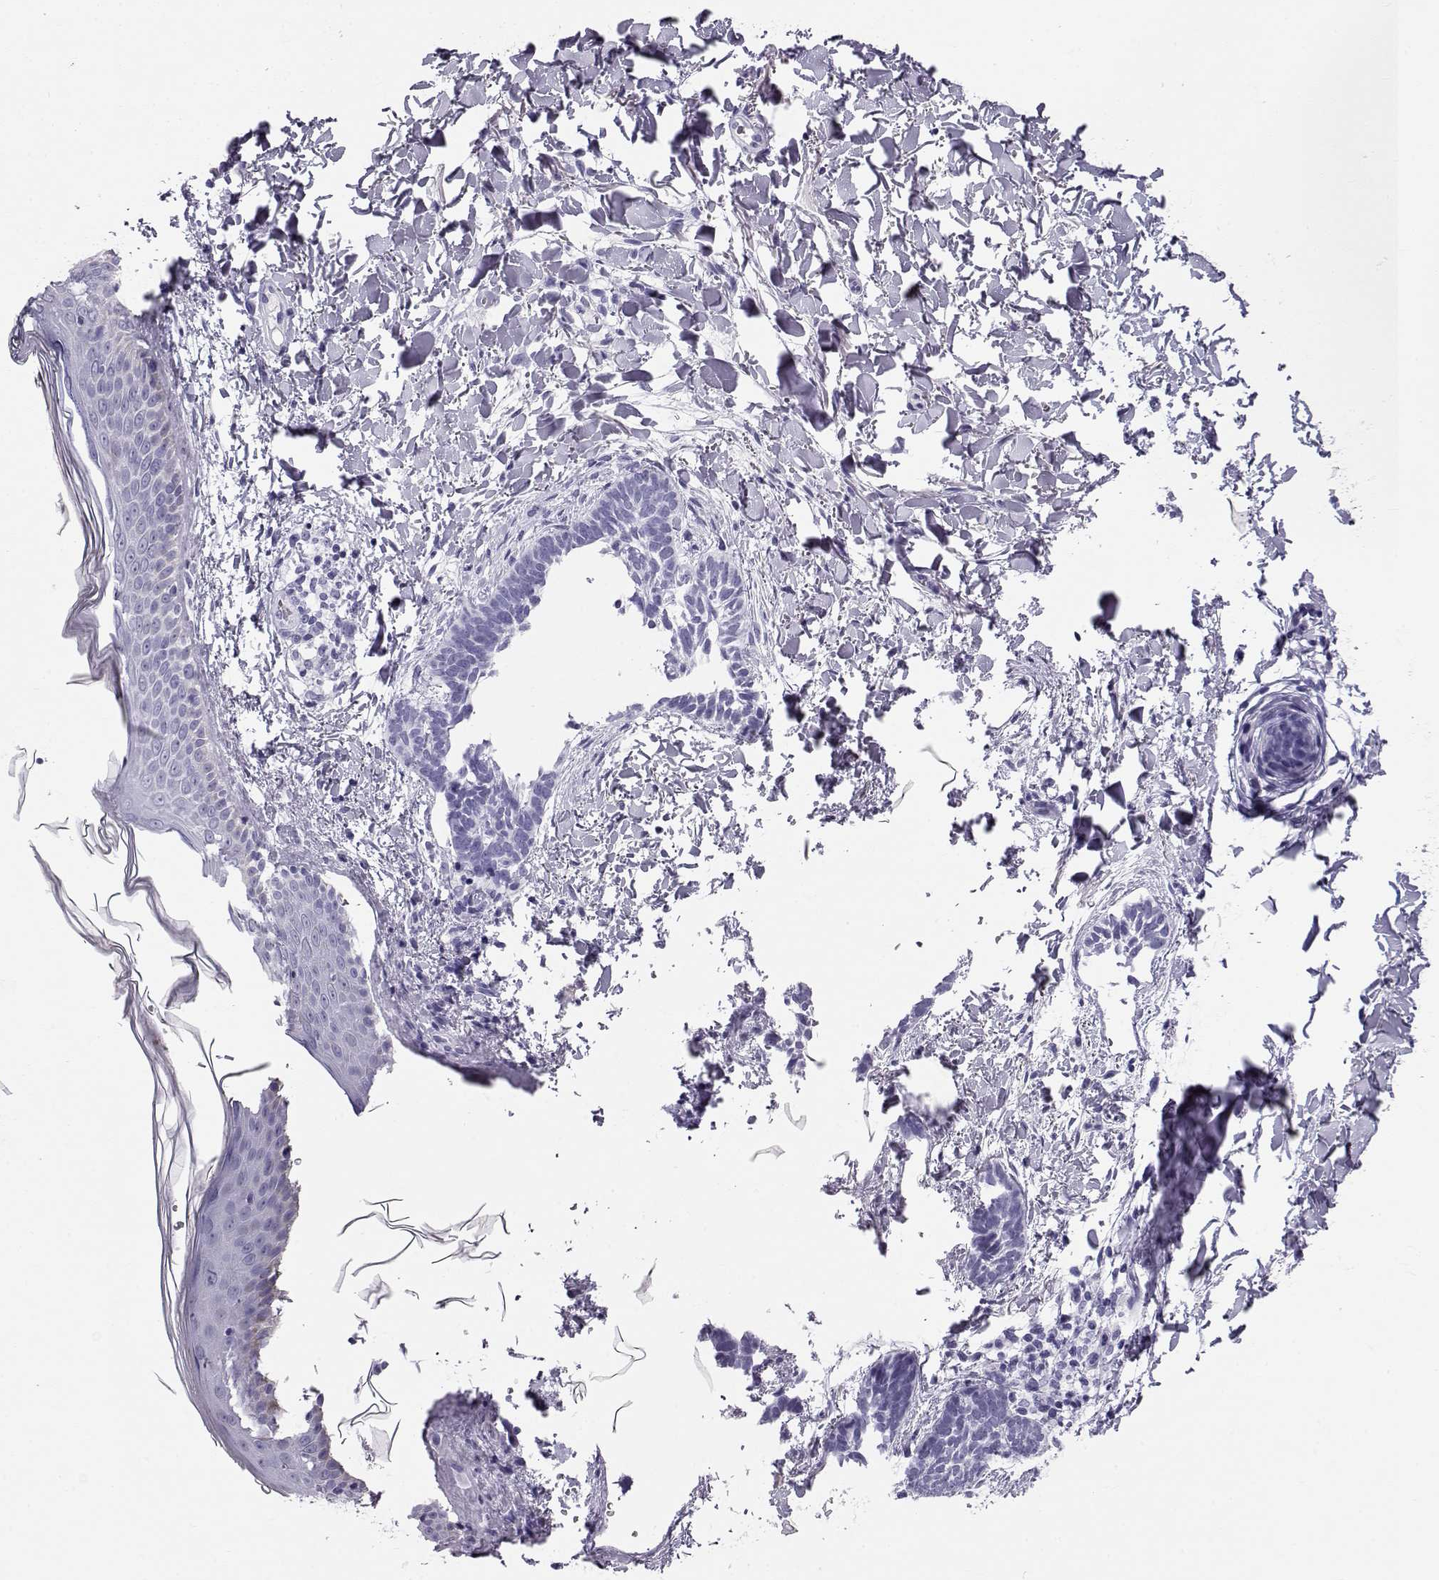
{"staining": {"intensity": "negative", "quantity": "none", "location": "none"}, "tissue": "skin cancer", "cell_type": "Tumor cells", "image_type": "cancer", "snomed": [{"axis": "morphology", "description": "Normal tissue, NOS"}, {"axis": "morphology", "description": "Basal cell carcinoma"}, {"axis": "topography", "description": "Skin"}], "caption": "The IHC image has no significant expression in tumor cells of basal cell carcinoma (skin) tissue.", "gene": "RD3", "patient": {"sex": "male", "age": 46}}